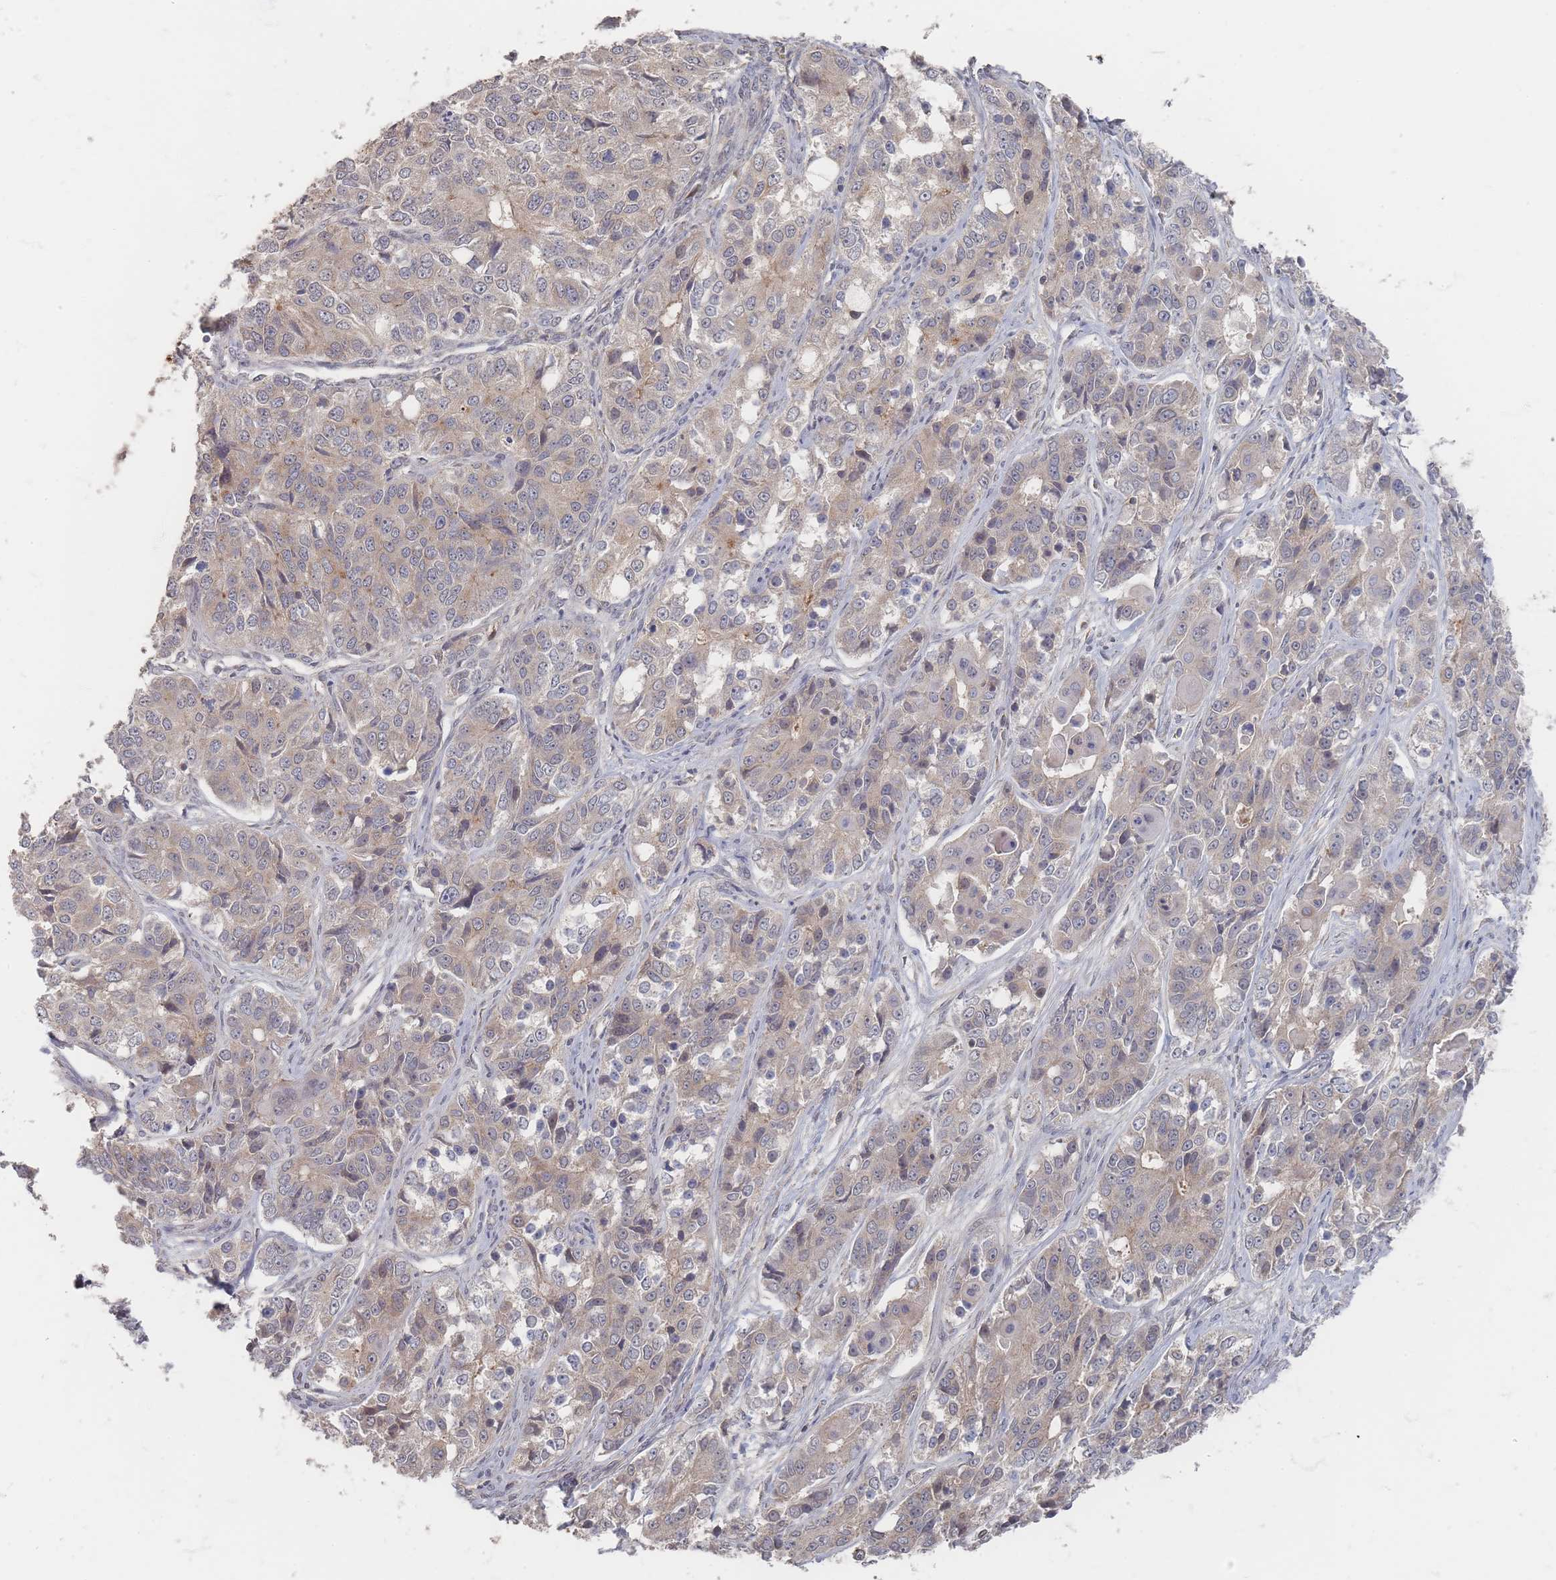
{"staining": {"intensity": "weak", "quantity": "25%-75%", "location": "cytoplasmic/membranous"}, "tissue": "ovarian cancer", "cell_type": "Tumor cells", "image_type": "cancer", "snomed": [{"axis": "morphology", "description": "Carcinoma, endometroid"}, {"axis": "topography", "description": "Ovary"}], "caption": "Protein staining of ovarian endometroid carcinoma tissue displays weak cytoplasmic/membranous expression in about 25%-75% of tumor cells. Ihc stains the protein of interest in brown and the nuclei are stained blue.", "gene": "GLE1", "patient": {"sex": "female", "age": 51}}